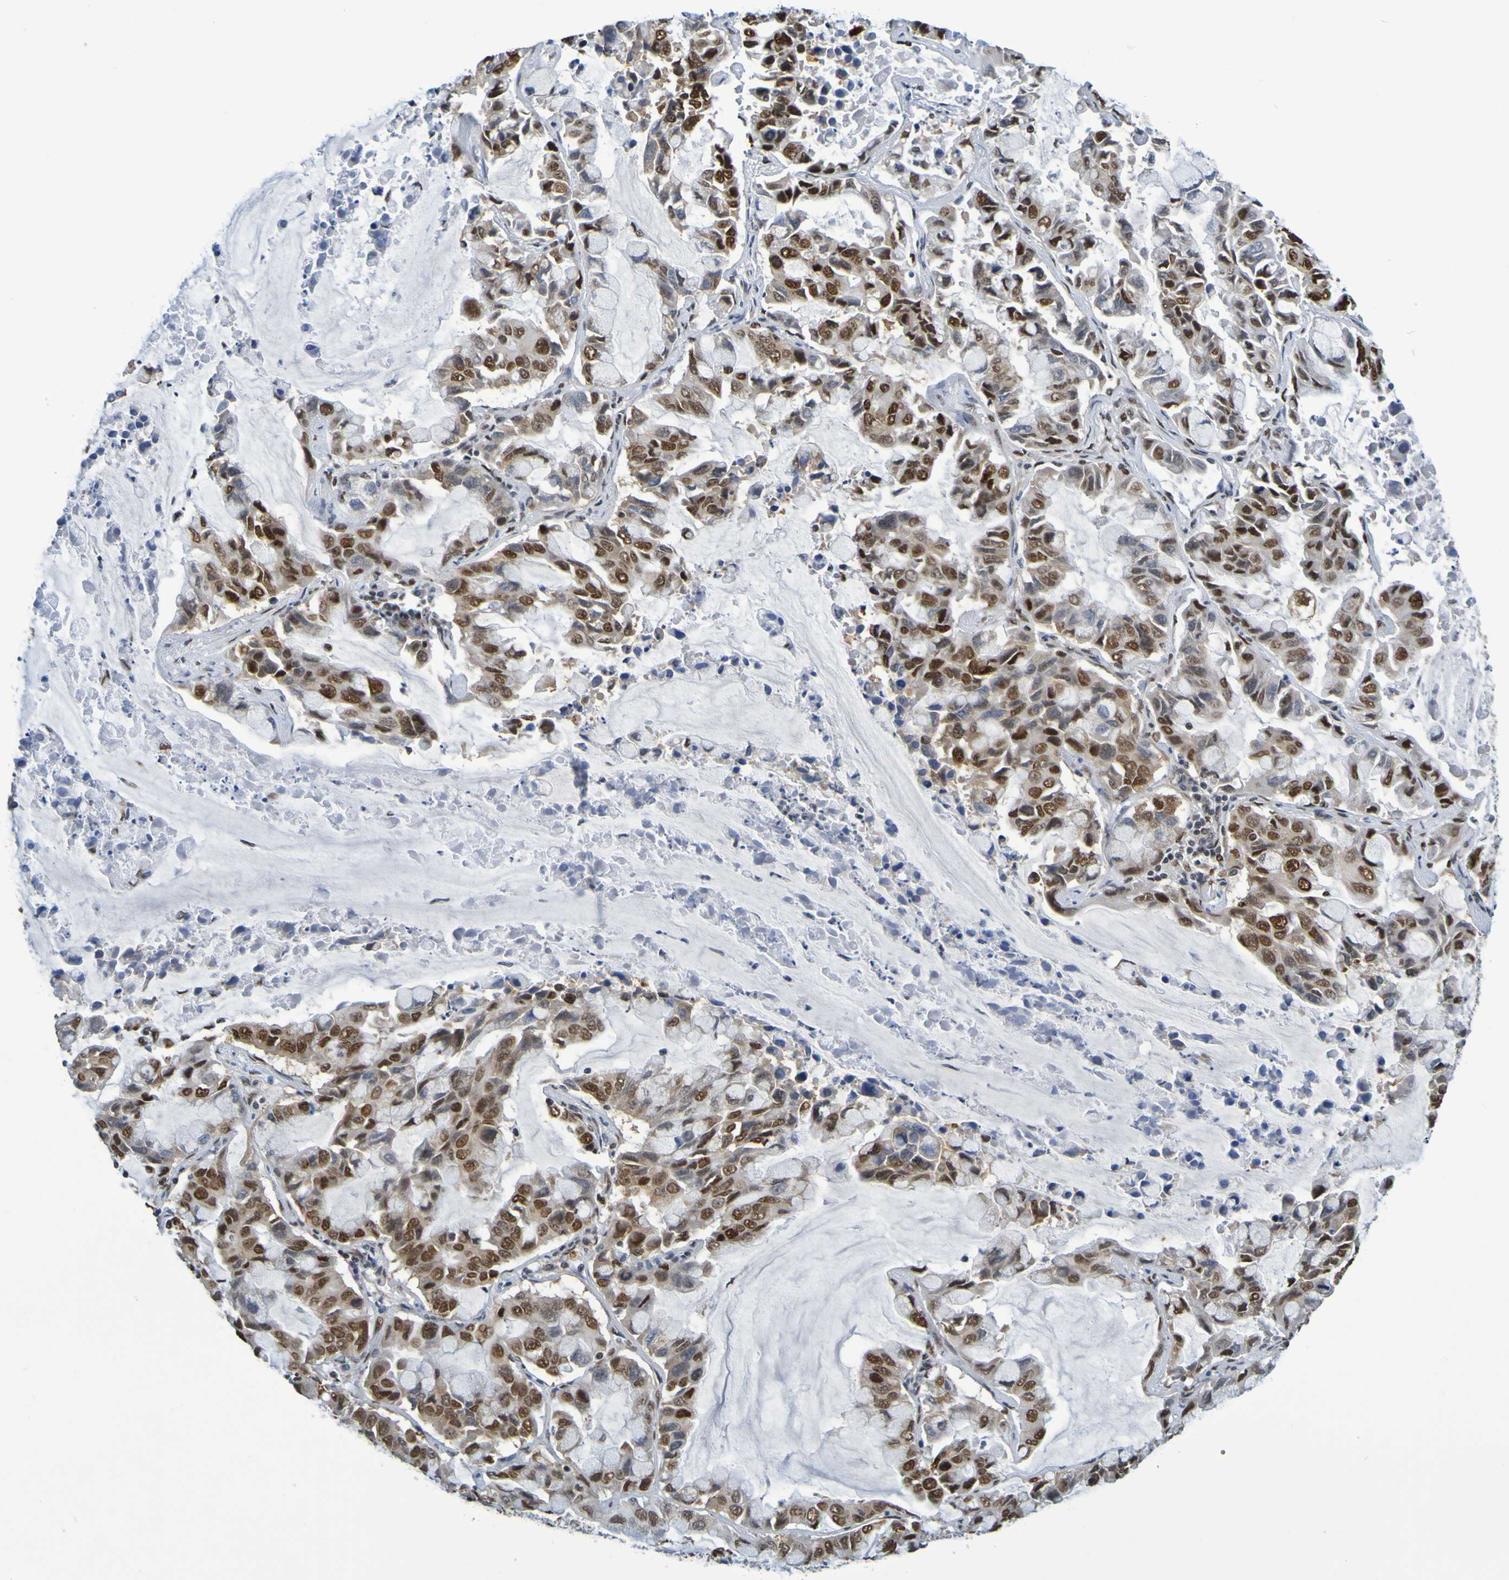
{"staining": {"intensity": "strong", "quantity": ">75%", "location": "nuclear"}, "tissue": "lung cancer", "cell_type": "Tumor cells", "image_type": "cancer", "snomed": [{"axis": "morphology", "description": "Adenocarcinoma, NOS"}, {"axis": "topography", "description": "Lung"}], "caption": "DAB (3,3'-diaminobenzidine) immunohistochemical staining of lung cancer (adenocarcinoma) demonstrates strong nuclear protein expression in about >75% of tumor cells. The staining was performed using DAB to visualize the protein expression in brown, while the nuclei were stained in blue with hematoxylin (Magnification: 20x).", "gene": "HDAC2", "patient": {"sex": "male", "age": 64}}